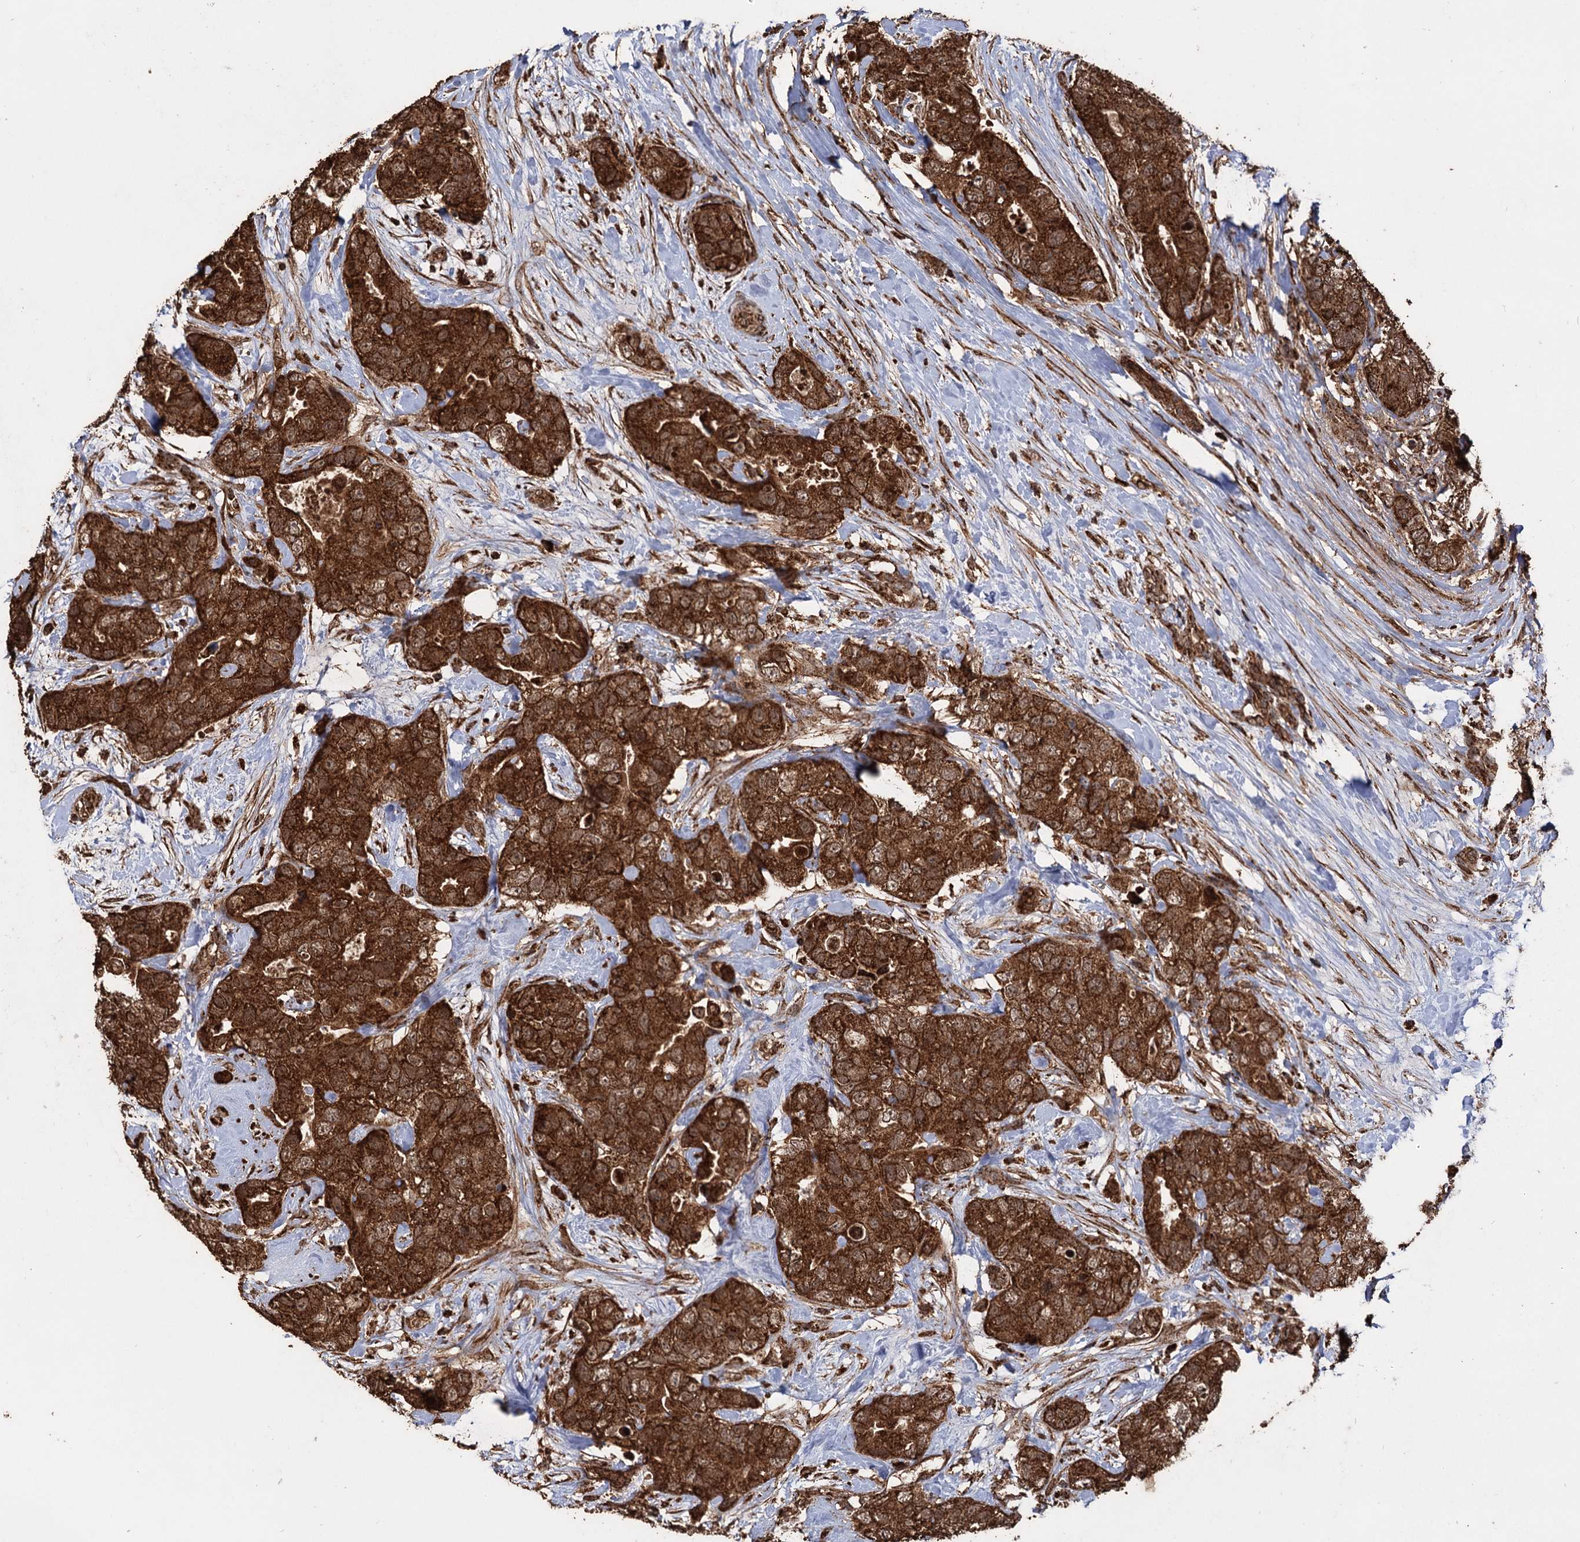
{"staining": {"intensity": "strong", "quantity": ">75%", "location": "cytoplasmic/membranous"}, "tissue": "breast cancer", "cell_type": "Tumor cells", "image_type": "cancer", "snomed": [{"axis": "morphology", "description": "Duct carcinoma"}, {"axis": "topography", "description": "Breast"}], "caption": "Protein staining demonstrates strong cytoplasmic/membranous expression in about >75% of tumor cells in breast cancer (infiltrating ductal carcinoma).", "gene": "IPO4", "patient": {"sex": "female", "age": 62}}